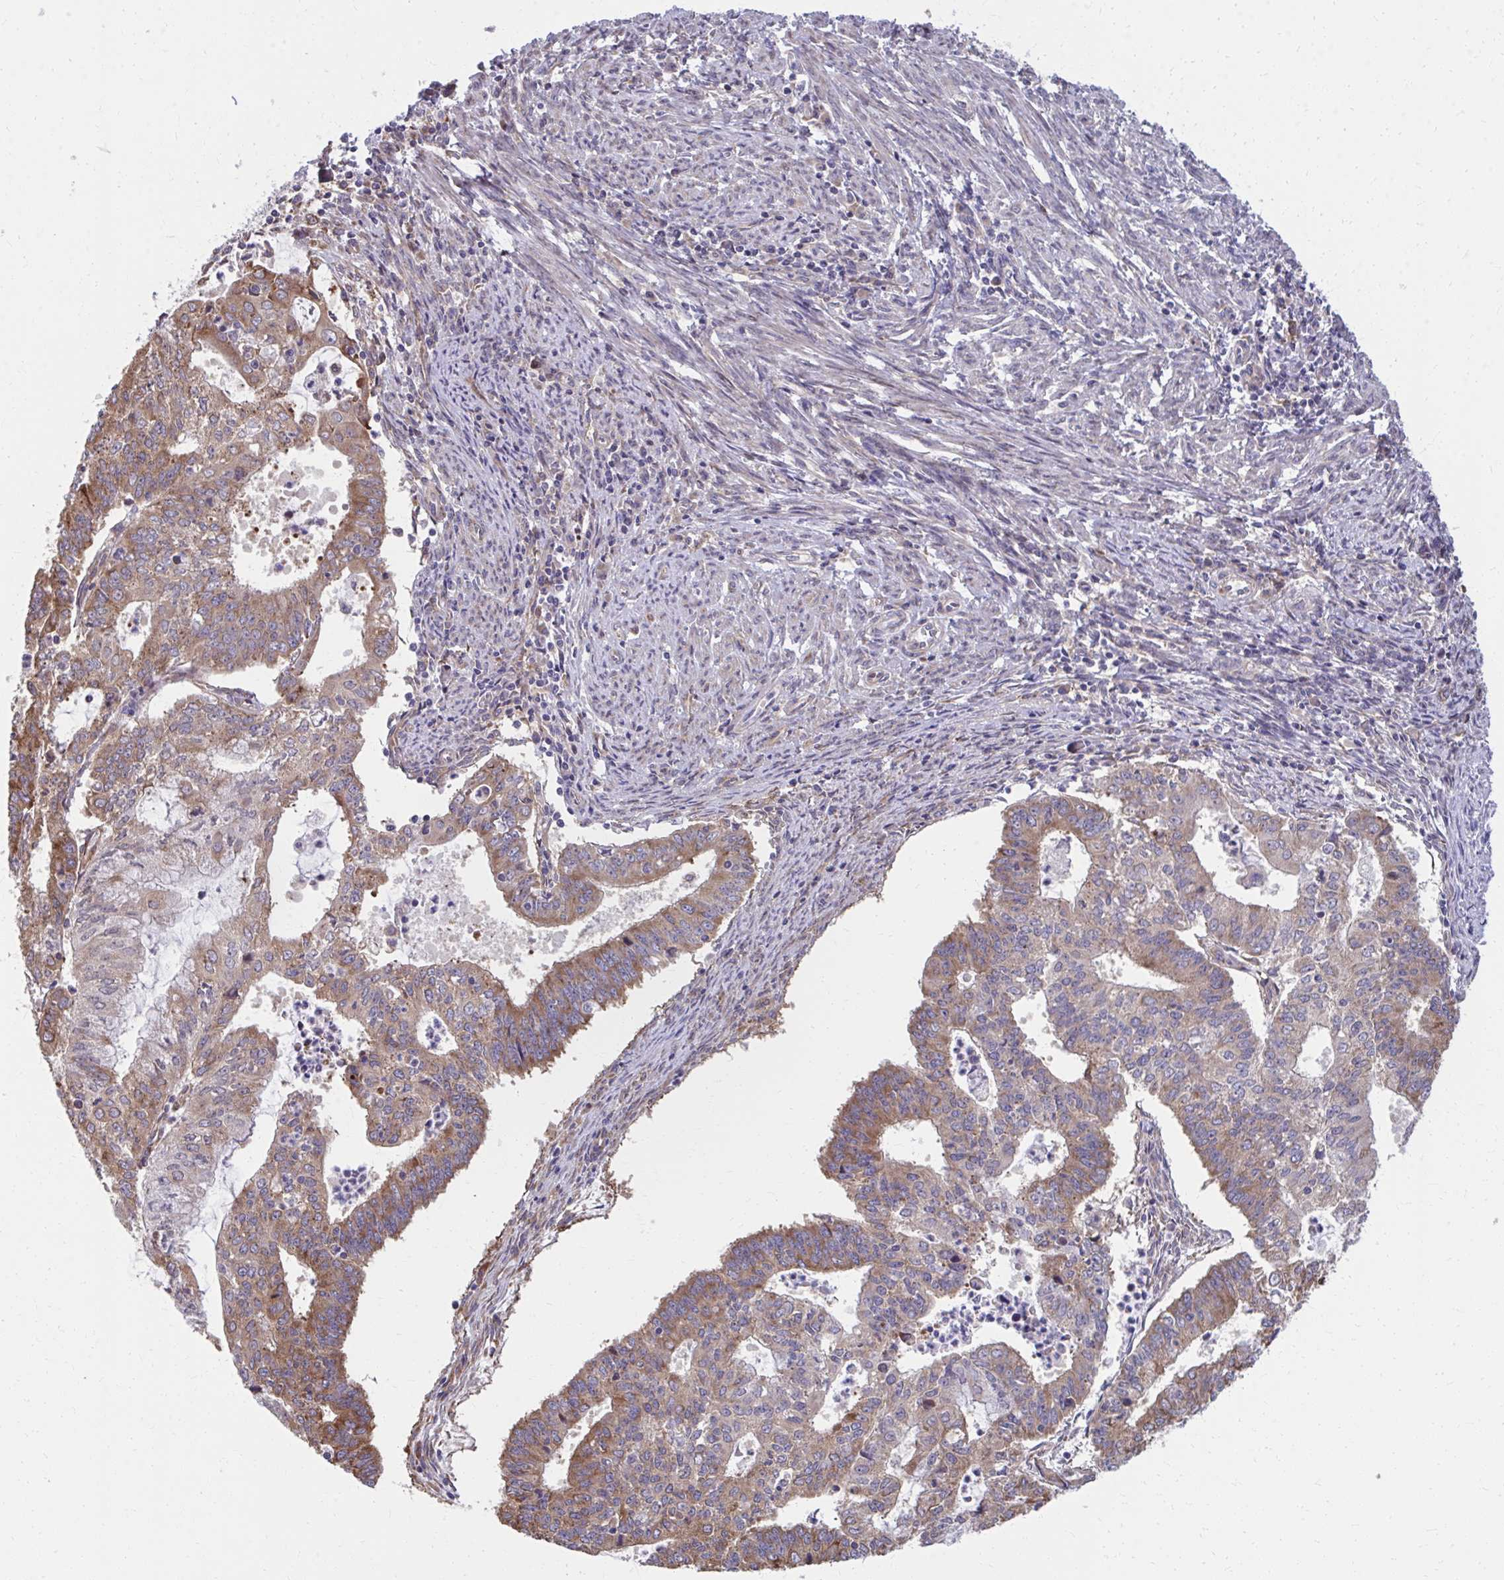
{"staining": {"intensity": "moderate", "quantity": "25%-75%", "location": "cytoplasmic/membranous"}, "tissue": "endometrial cancer", "cell_type": "Tumor cells", "image_type": "cancer", "snomed": [{"axis": "morphology", "description": "Adenocarcinoma, NOS"}, {"axis": "topography", "description": "Endometrium"}], "caption": "High-magnification brightfield microscopy of endometrial cancer (adenocarcinoma) stained with DAB (brown) and counterstained with hematoxylin (blue). tumor cells exhibit moderate cytoplasmic/membranous positivity is identified in approximately25%-75% of cells.", "gene": "ZNF778", "patient": {"sex": "female", "age": 61}}